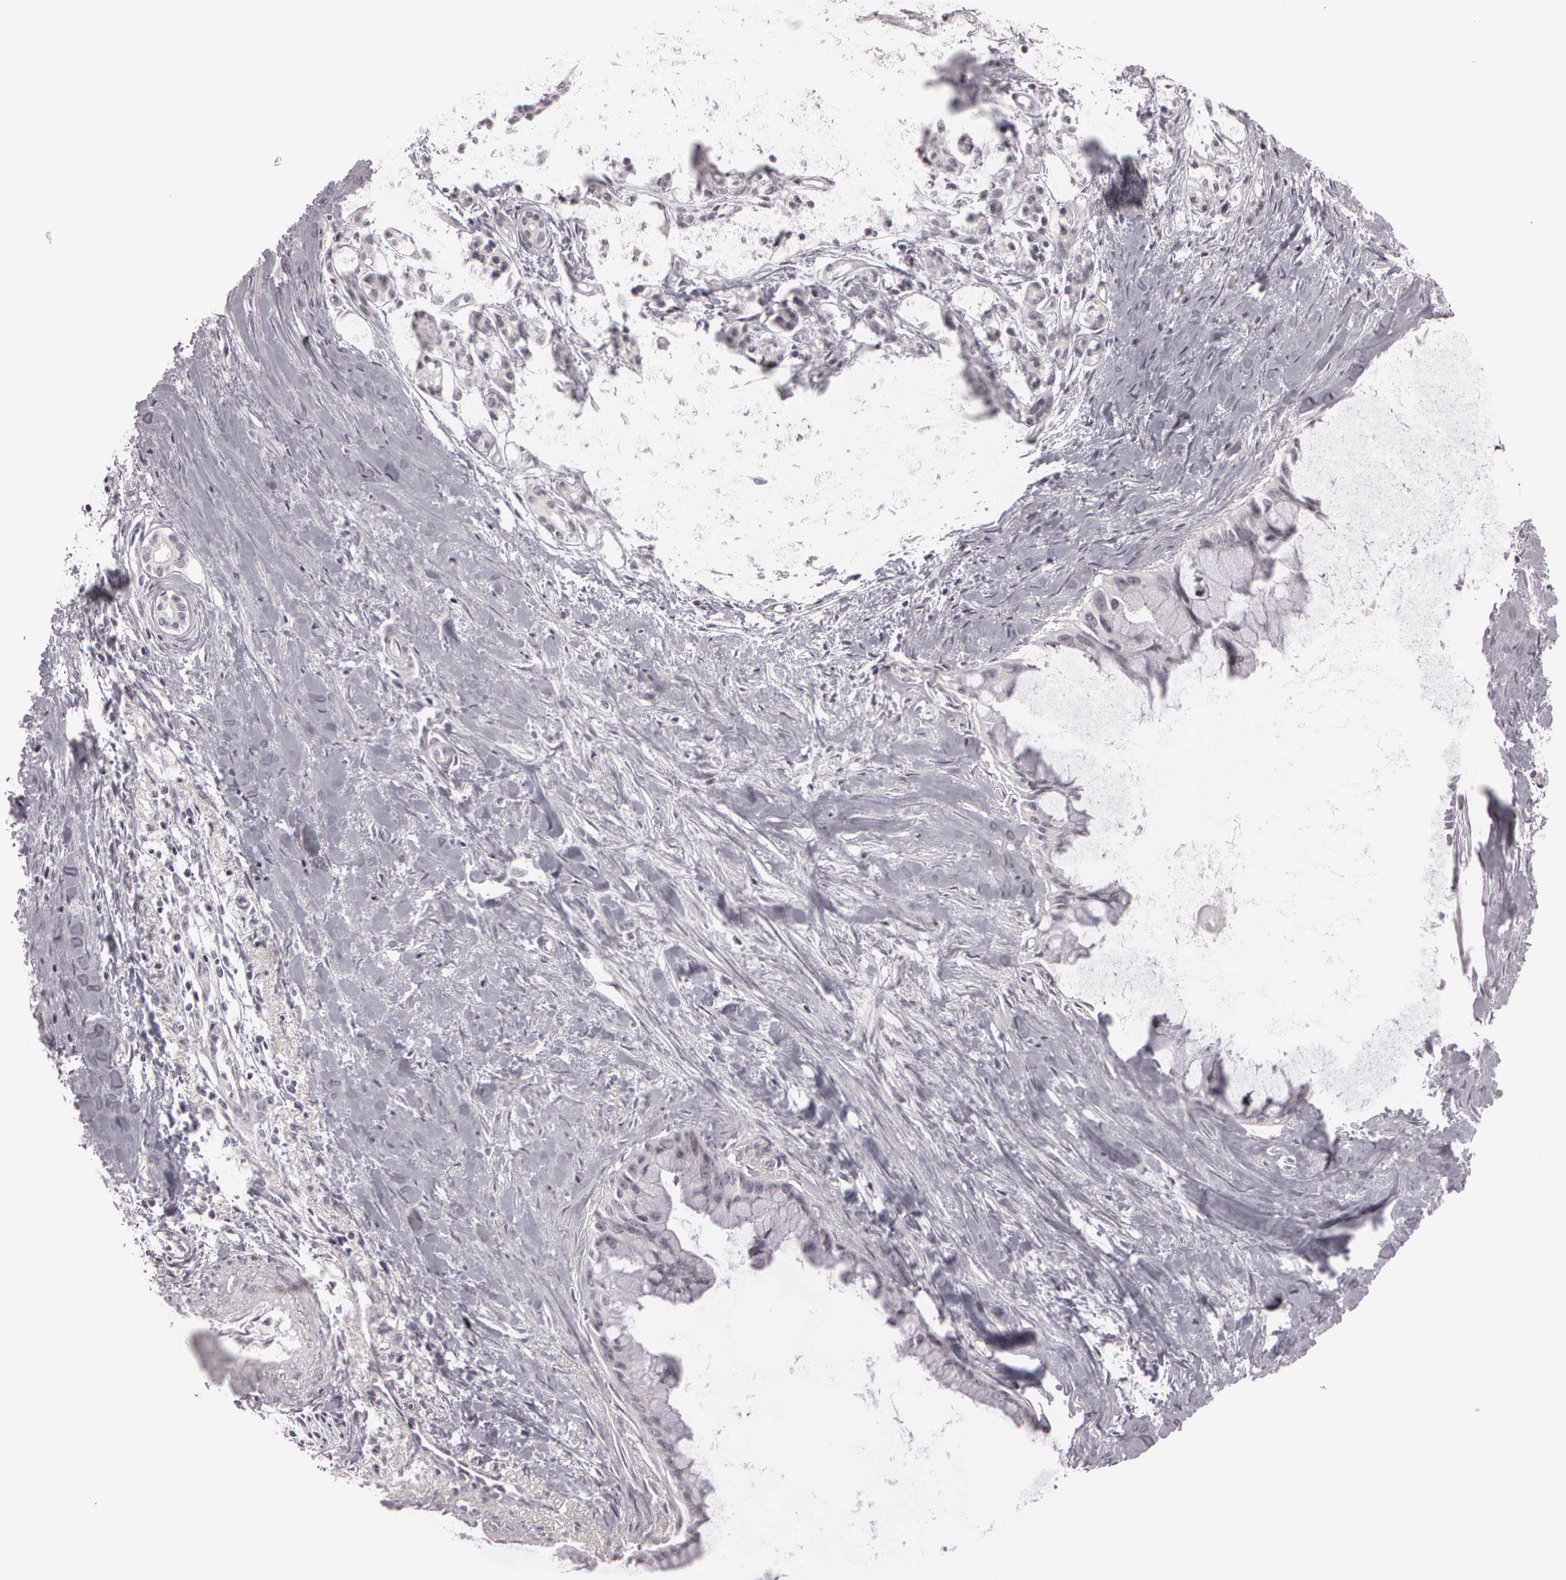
{"staining": {"intensity": "negative", "quantity": "none", "location": "none"}, "tissue": "pancreatic cancer", "cell_type": "Tumor cells", "image_type": "cancer", "snomed": [{"axis": "morphology", "description": "Adenocarcinoma, NOS"}, {"axis": "topography", "description": "Pancreas"}], "caption": "This is a image of IHC staining of pancreatic cancer, which shows no expression in tumor cells.", "gene": "FBL", "patient": {"sex": "male", "age": 59}}